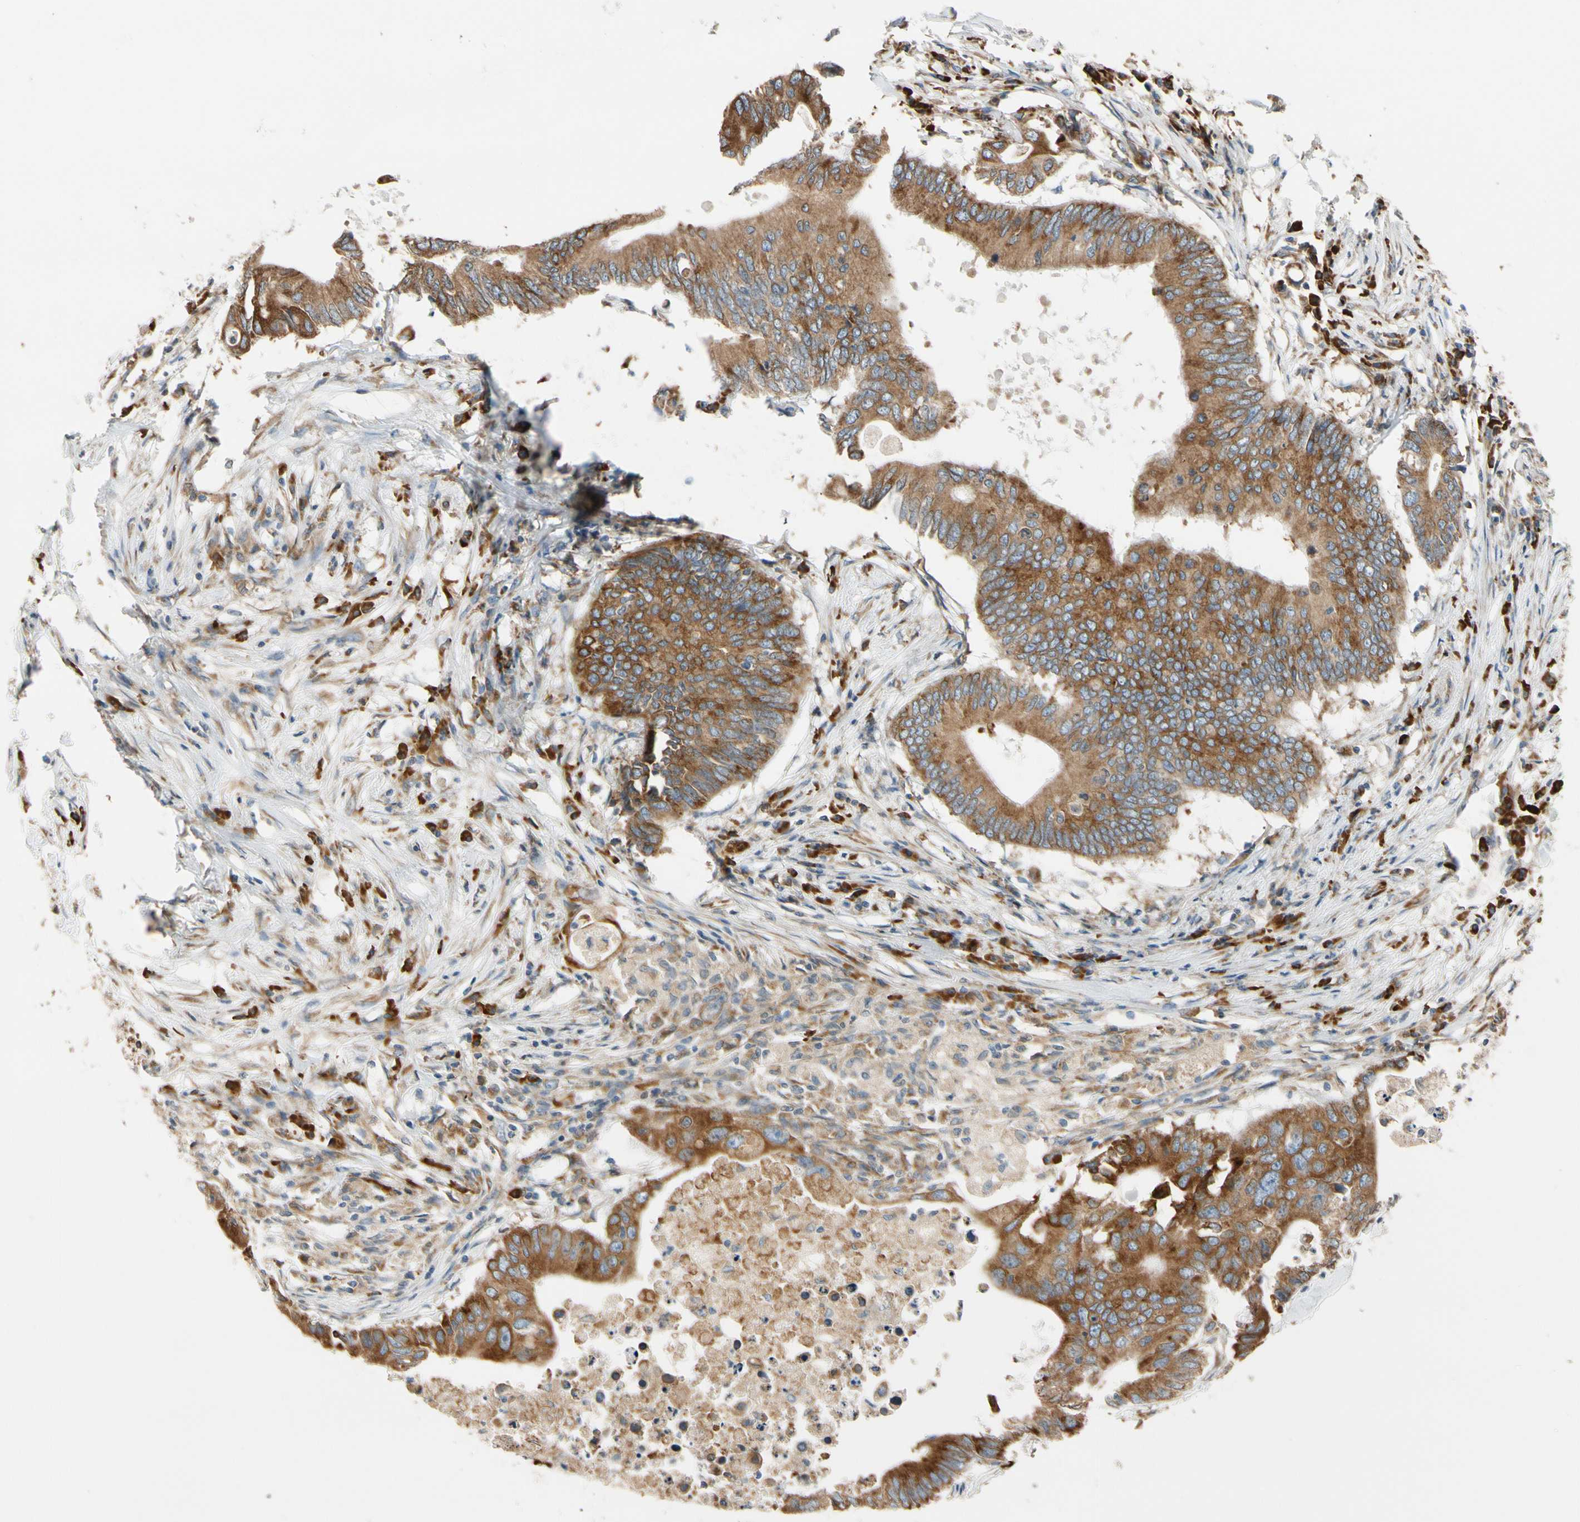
{"staining": {"intensity": "moderate", "quantity": ">75%", "location": "cytoplasmic/membranous"}, "tissue": "colorectal cancer", "cell_type": "Tumor cells", "image_type": "cancer", "snomed": [{"axis": "morphology", "description": "Adenocarcinoma, NOS"}, {"axis": "topography", "description": "Colon"}], "caption": "Moderate cytoplasmic/membranous staining is present in about >75% of tumor cells in colorectal cancer.", "gene": "RPN2", "patient": {"sex": "male", "age": 71}}